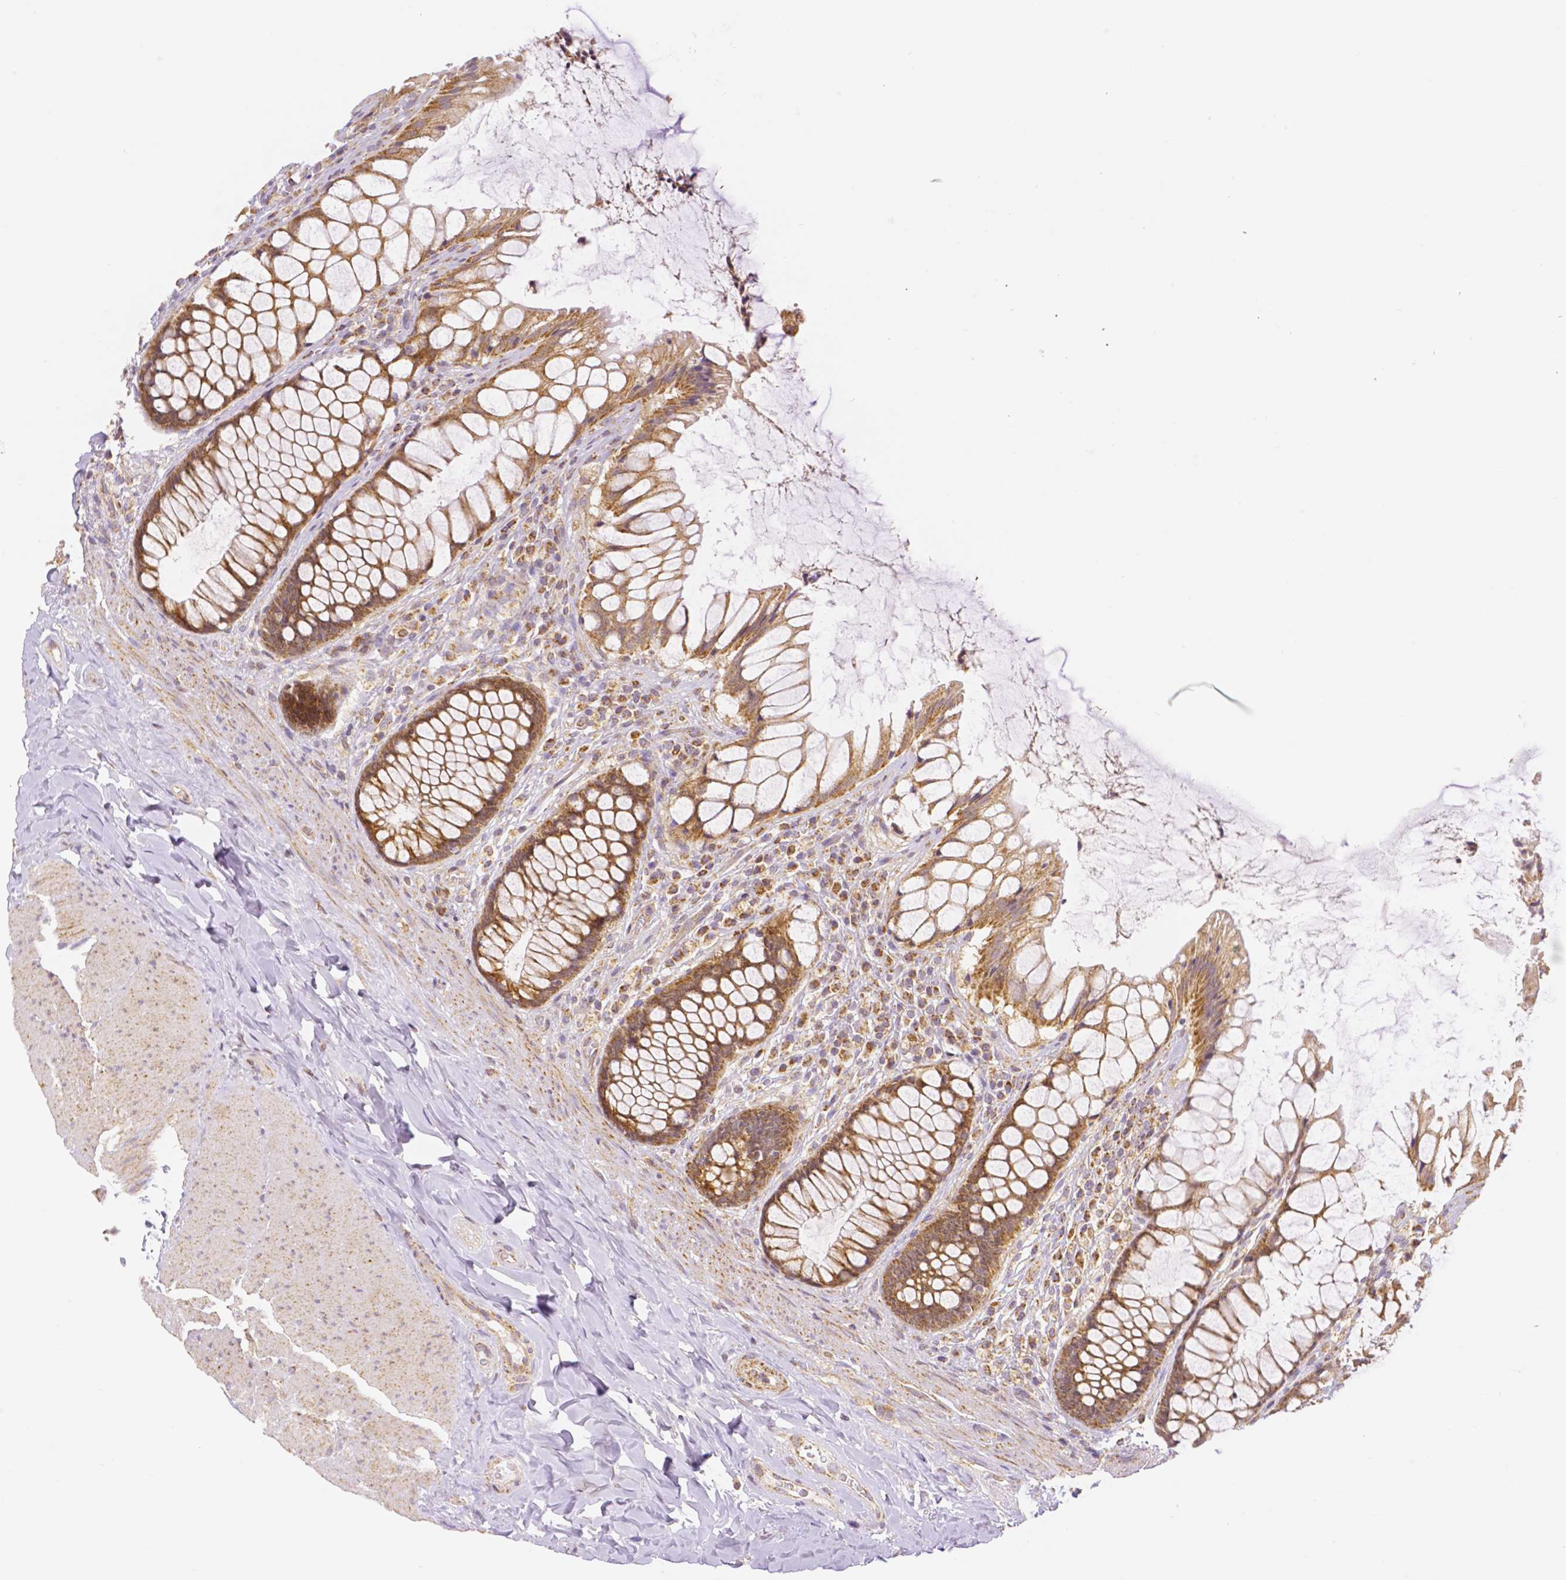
{"staining": {"intensity": "moderate", "quantity": ">75%", "location": "cytoplasmic/membranous"}, "tissue": "rectum", "cell_type": "Glandular cells", "image_type": "normal", "snomed": [{"axis": "morphology", "description": "Normal tissue, NOS"}, {"axis": "topography", "description": "Rectum"}], "caption": "A high-resolution micrograph shows immunohistochemistry staining of unremarkable rectum, which reveals moderate cytoplasmic/membranous positivity in approximately >75% of glandular cells.", "gene": "RHOT1", "patient": {"sex": "female", "age": 58}}